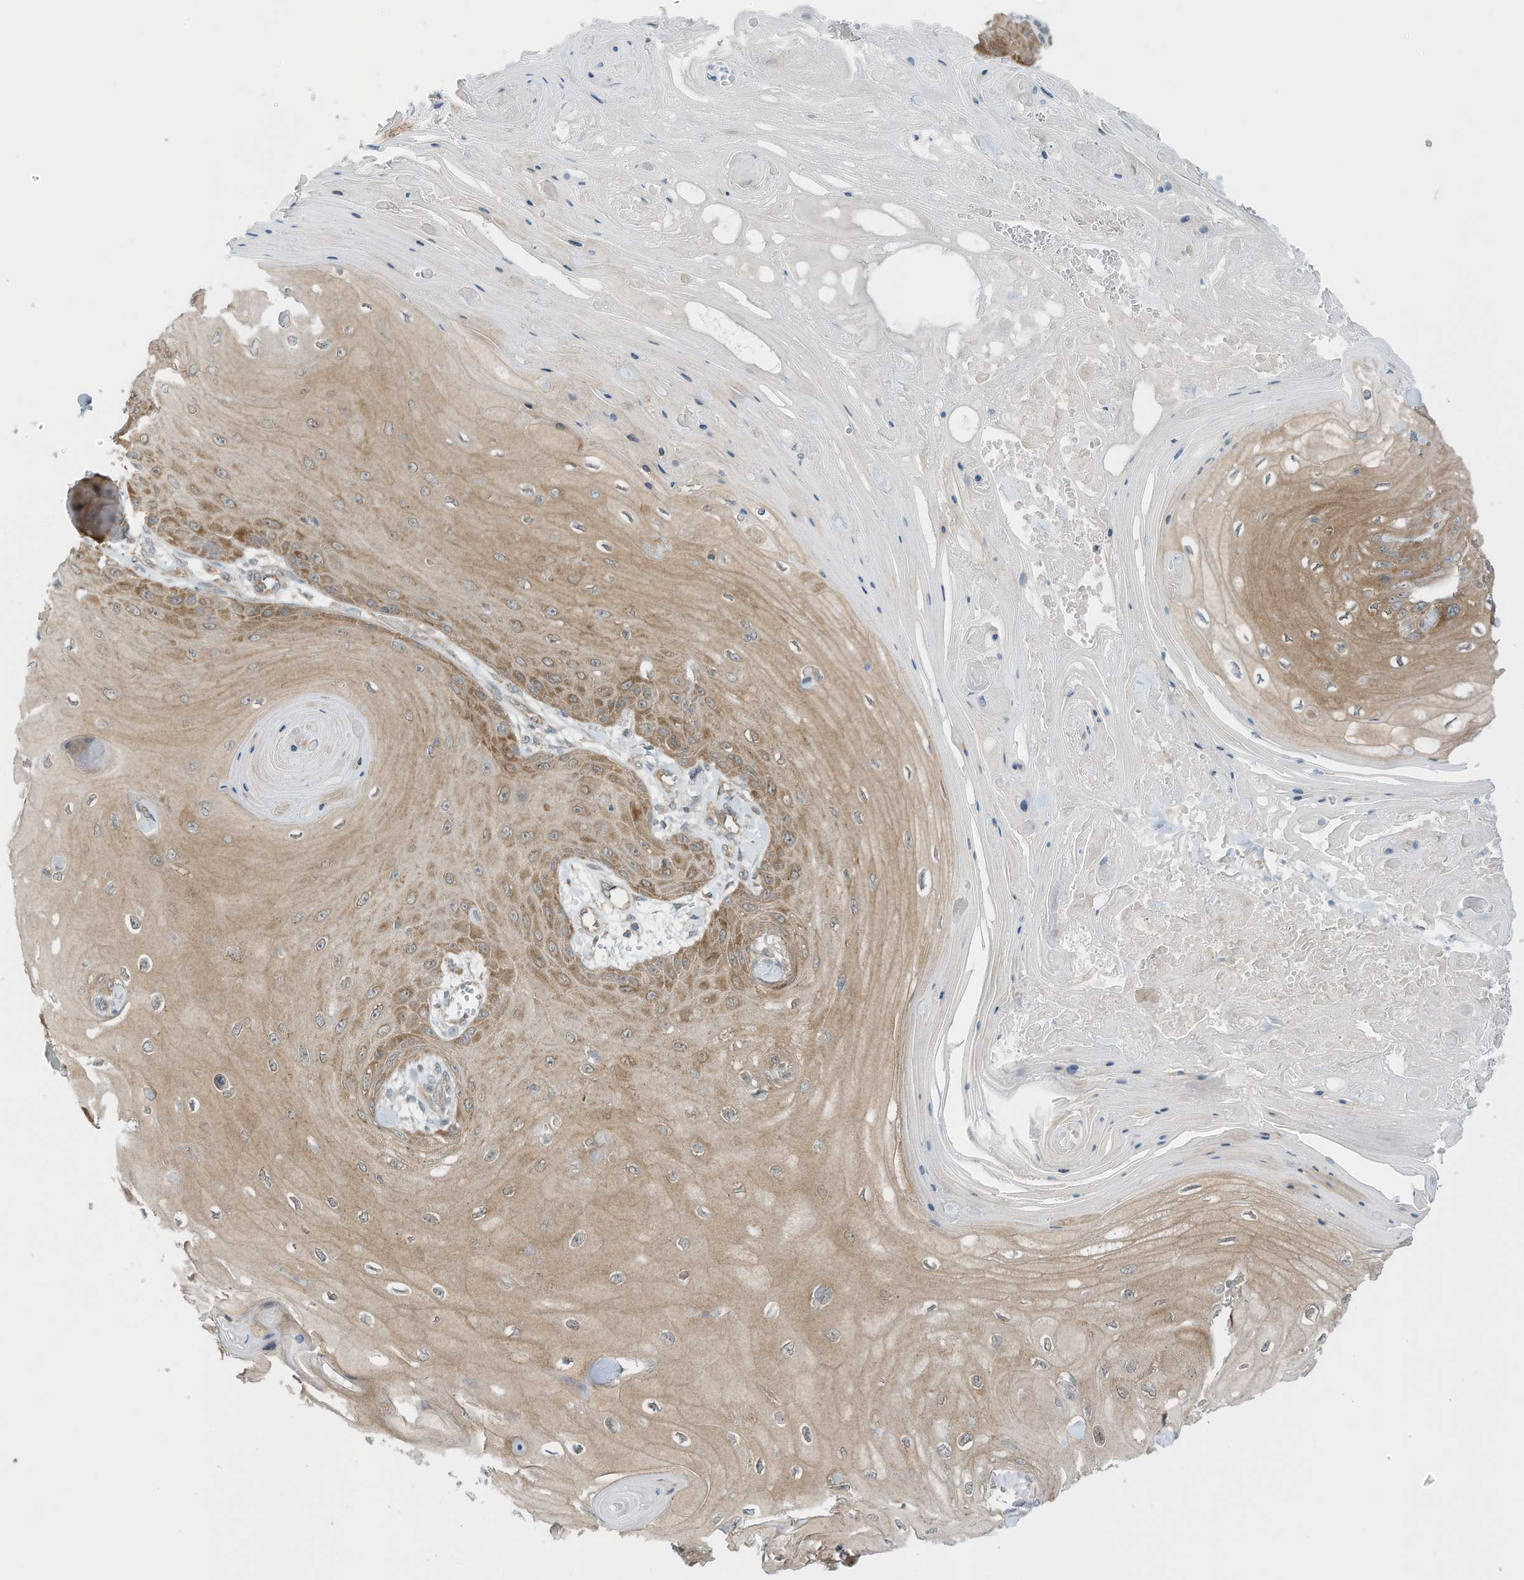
{"staining": {"intensity": "moderate", "quantity": "25%-75%", "location": "cytoplasmic/membranous"}, "tissue": "skin cancer", "cell_type": "Tumor cells", "image_type": "cancer", "snomed": [{"axis": "morphology", "description": "Squamous cell carcinoma, NOS"}, {"axis": "topography", "description": "Skin"}], "caption": "Protein expression analysis of skin squamous cell carcinoma displays moderate cytoplasmic/membranous staining in about 25%-75% of tumor cells.", "gene": "REPS1", "patient": {"sex": "male", "age": 74}}